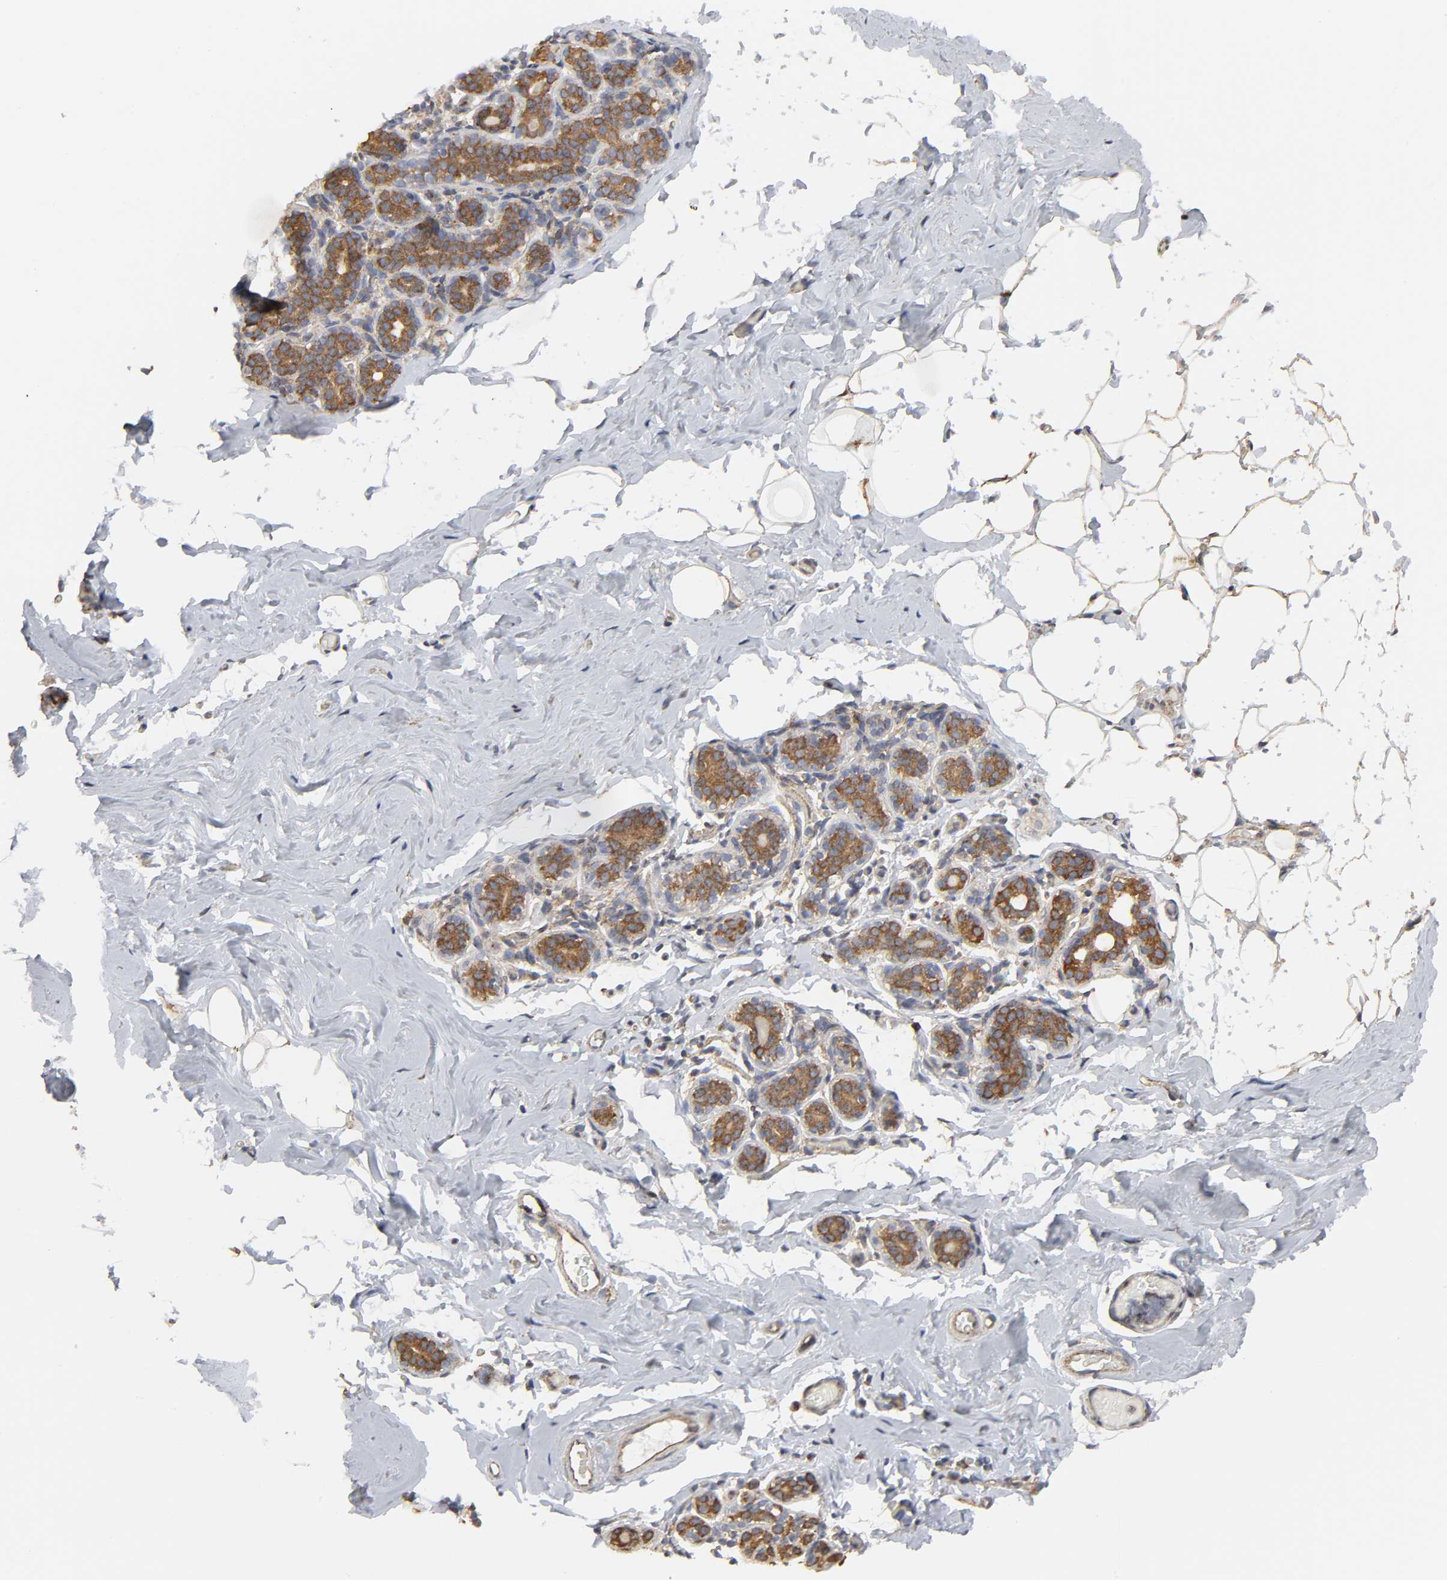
{"staining": {"intensity": "moderate", "quantity": ">75%", "location": "cytoplasmic/membranous"}, "tissue": "breast", "cell_type": "Adipocytes", "image_type": "normal", "snomed": [{"axis": "morphology", "description": "Normal tissue, NOS"}, {"axis": "topography", "description": "Breast"}, {"axis": "topography", "description": "Soft tissue"}], "caption": "Breast was stained to show a protein in brown. There is medium levels of moderate cytoplasmic/membranous positivity in about >75% of adipocytes. The staining was performed using DAB (3,3'-diaminobenzidine) to visualize the protein expression in brown, while the nuclei were stained in blue with hematoxylin (Magnification: 20x).", "gene": "POR", "patient": {"sex": "female", "age": 75}}